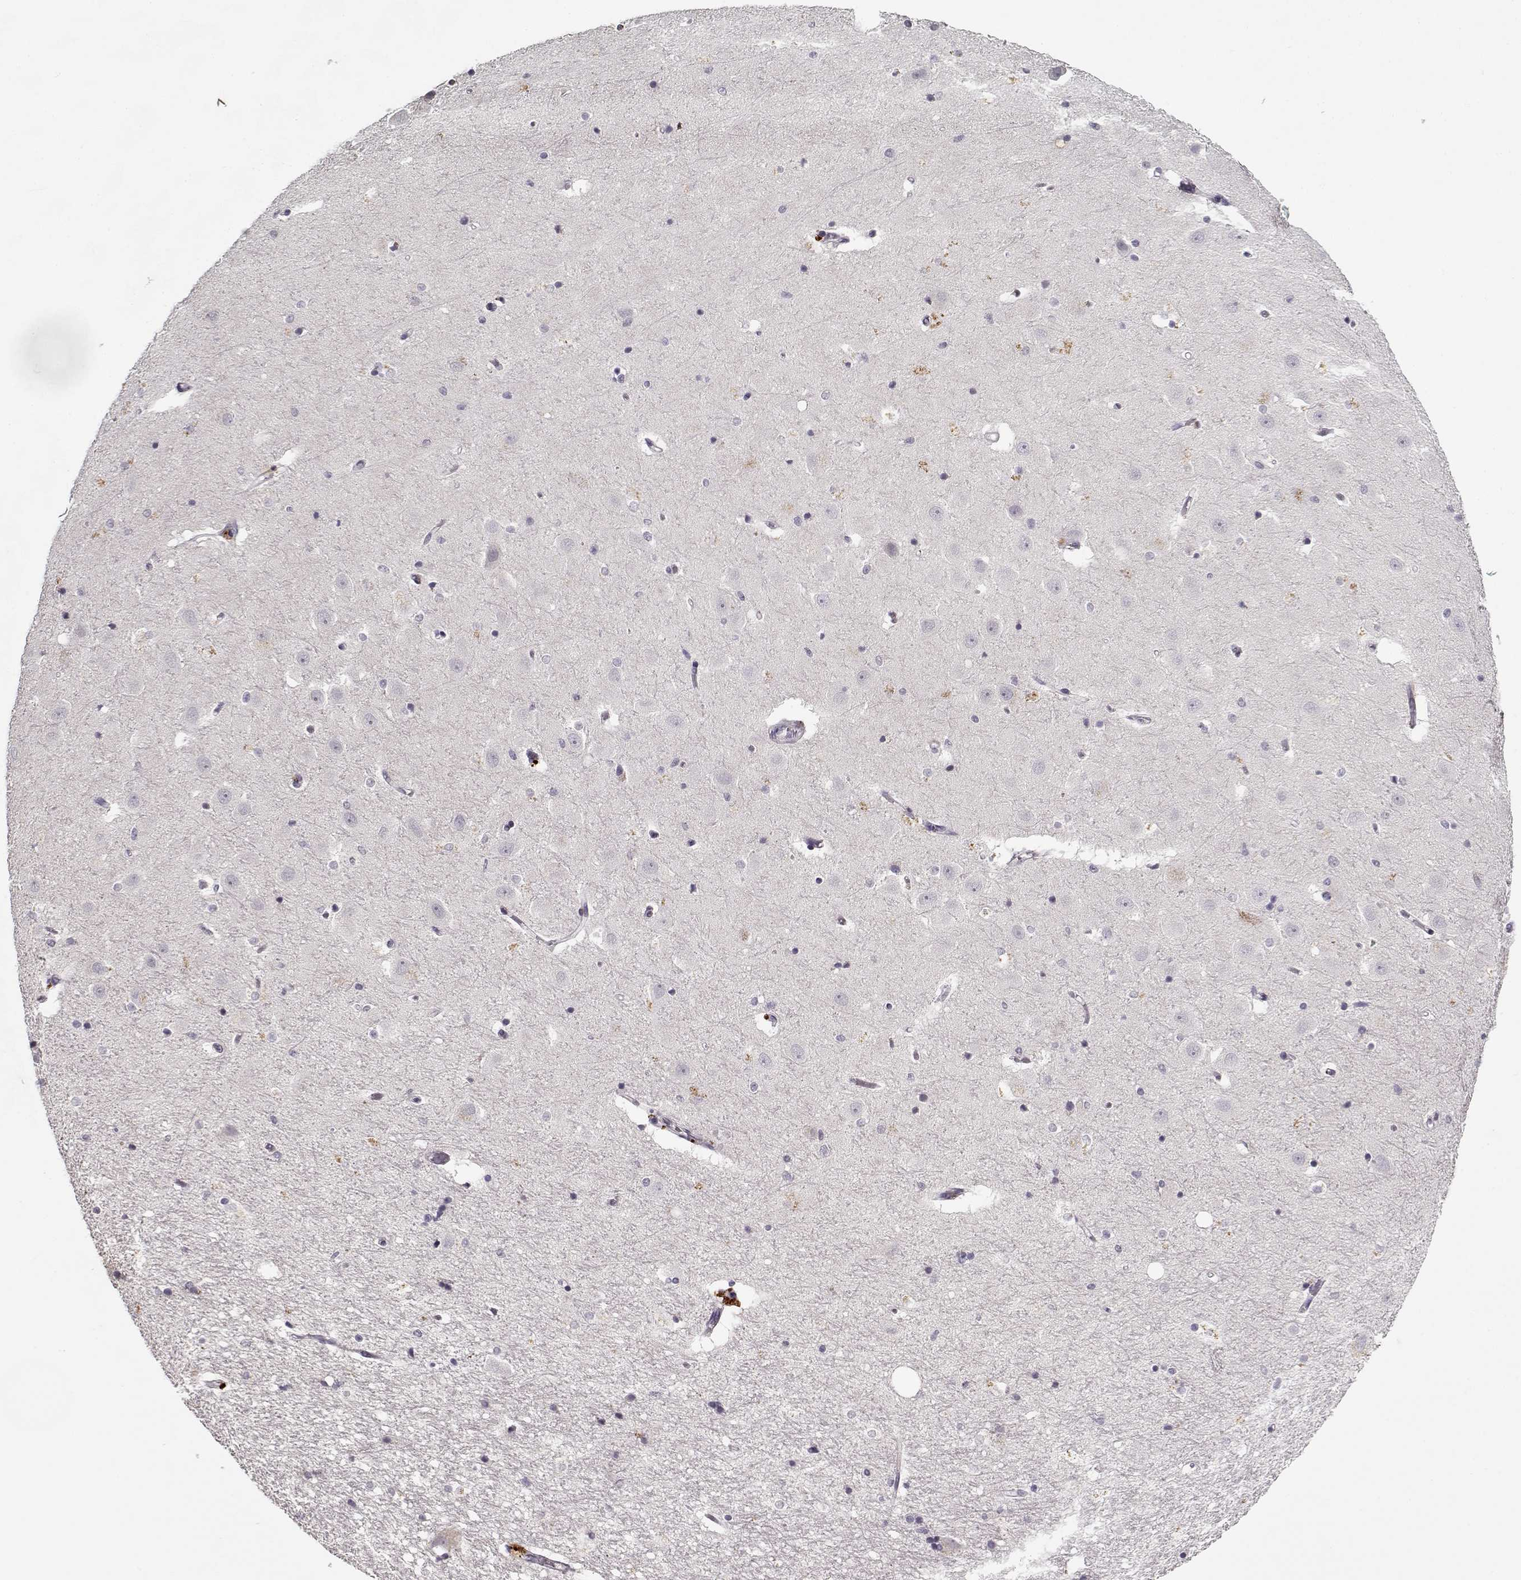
{"staining": {"intensity": "negative", "quantity": "none", "location": "none"}, "tissue": "hippocampus", "cell_type": "Glial cells", "image_type": "normal", "snomed": [{"axis": "morphology", "description": "Normal tissue, NOS"}, {"axis": "topography", "description": "Hippocampus"}], "caption": "Hippocampus stained for a protein using IHC exhibits no positivity glial cells.", "gene": "LUM", "patient": {"sex": "male", "age": 44}}